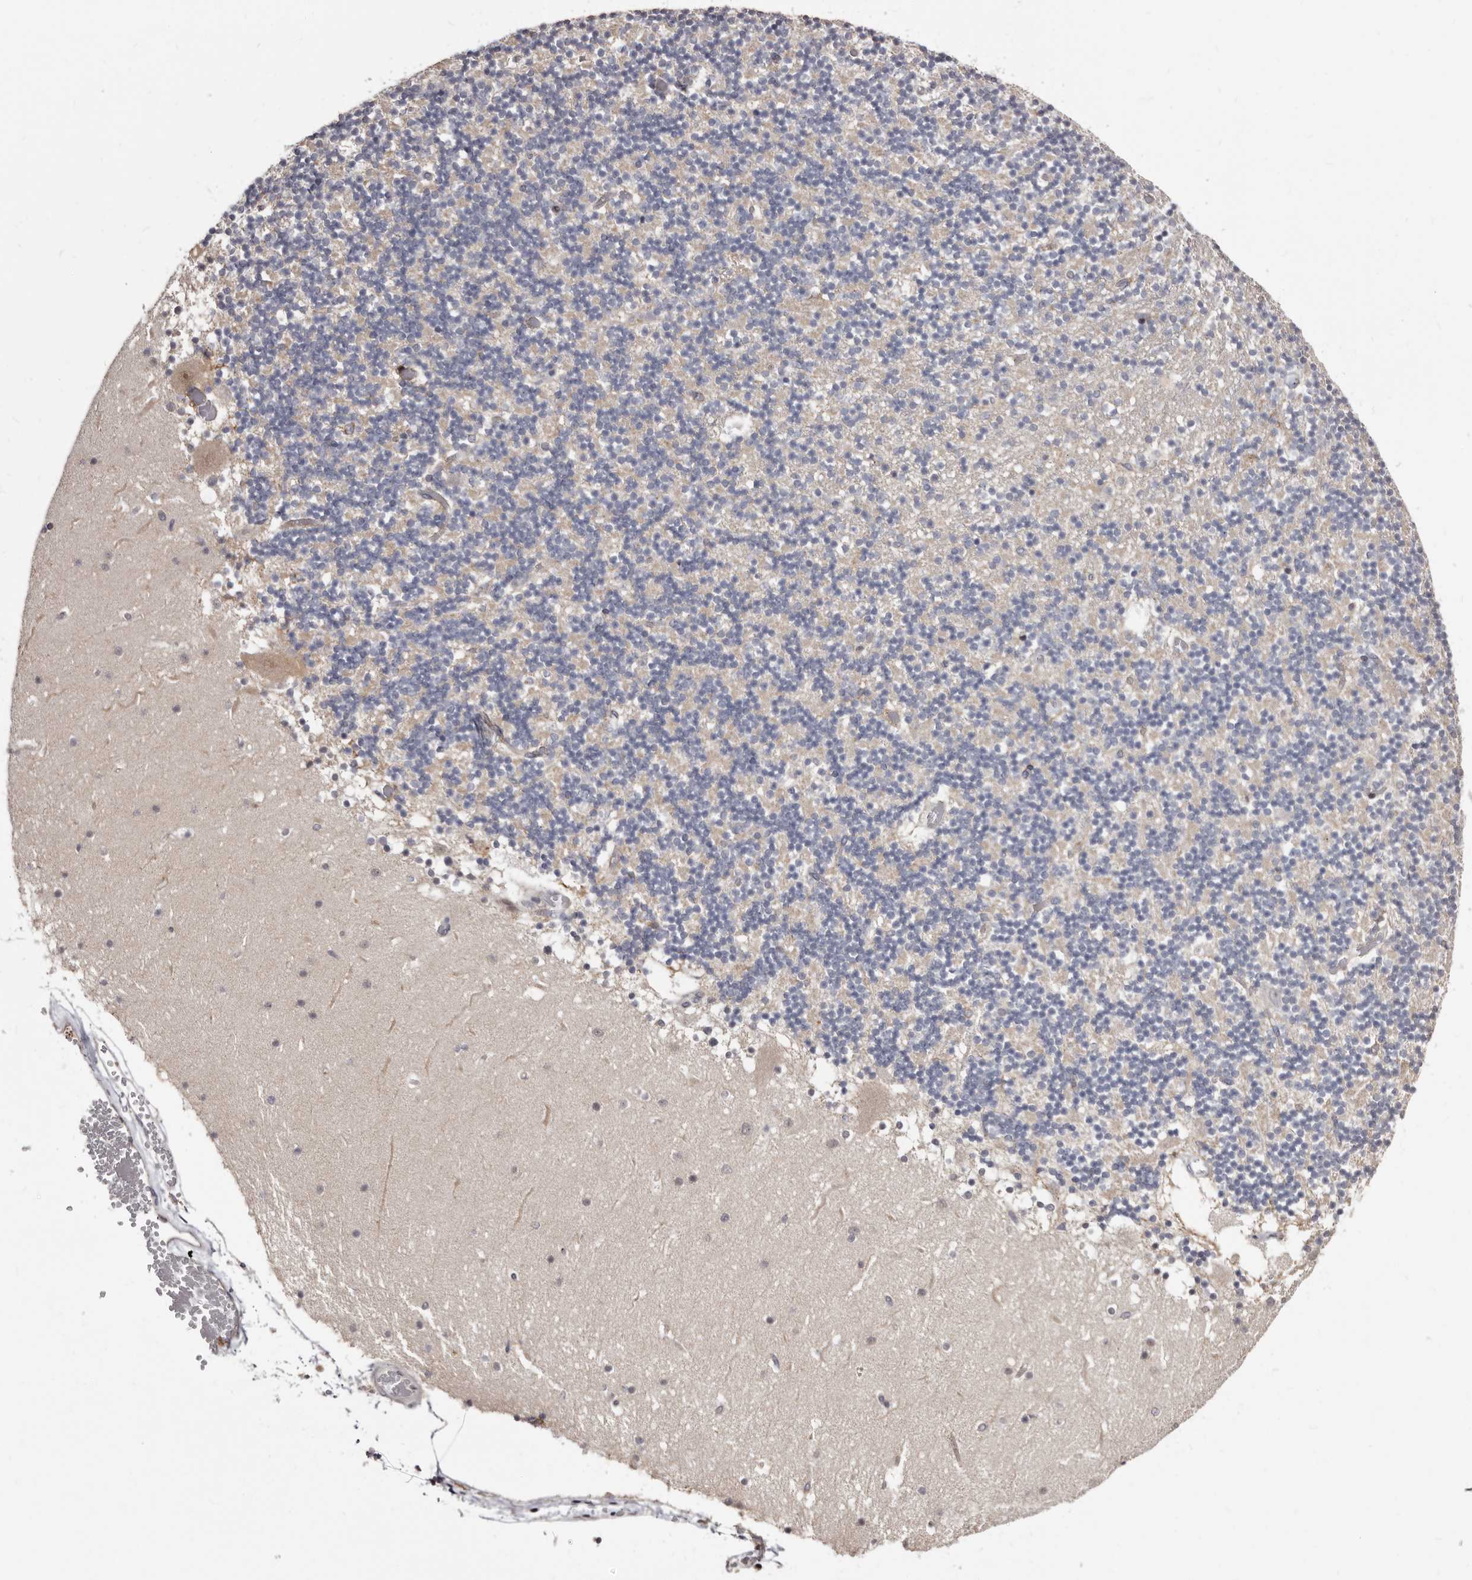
{"staining": {"intensity": "negative", "quantity": "none", "location": "none"}, "tissue": "cerebellum", "cell_type": "Cells in granular layer", "image_type": "normal", "snomed": [{"axis": "morphology", "description": "Normal tissue, NOS"}, {"axis": "topography", "description": "Cerebellum"}], "caption": "A high-resolution micrograph shows immunohistochemistry staining of benign cerebellum, which demonstrates no significant expression in cells in granular layer.", "gene": "PHF20L1", "patient": {"sex": "female", "age": 28}}